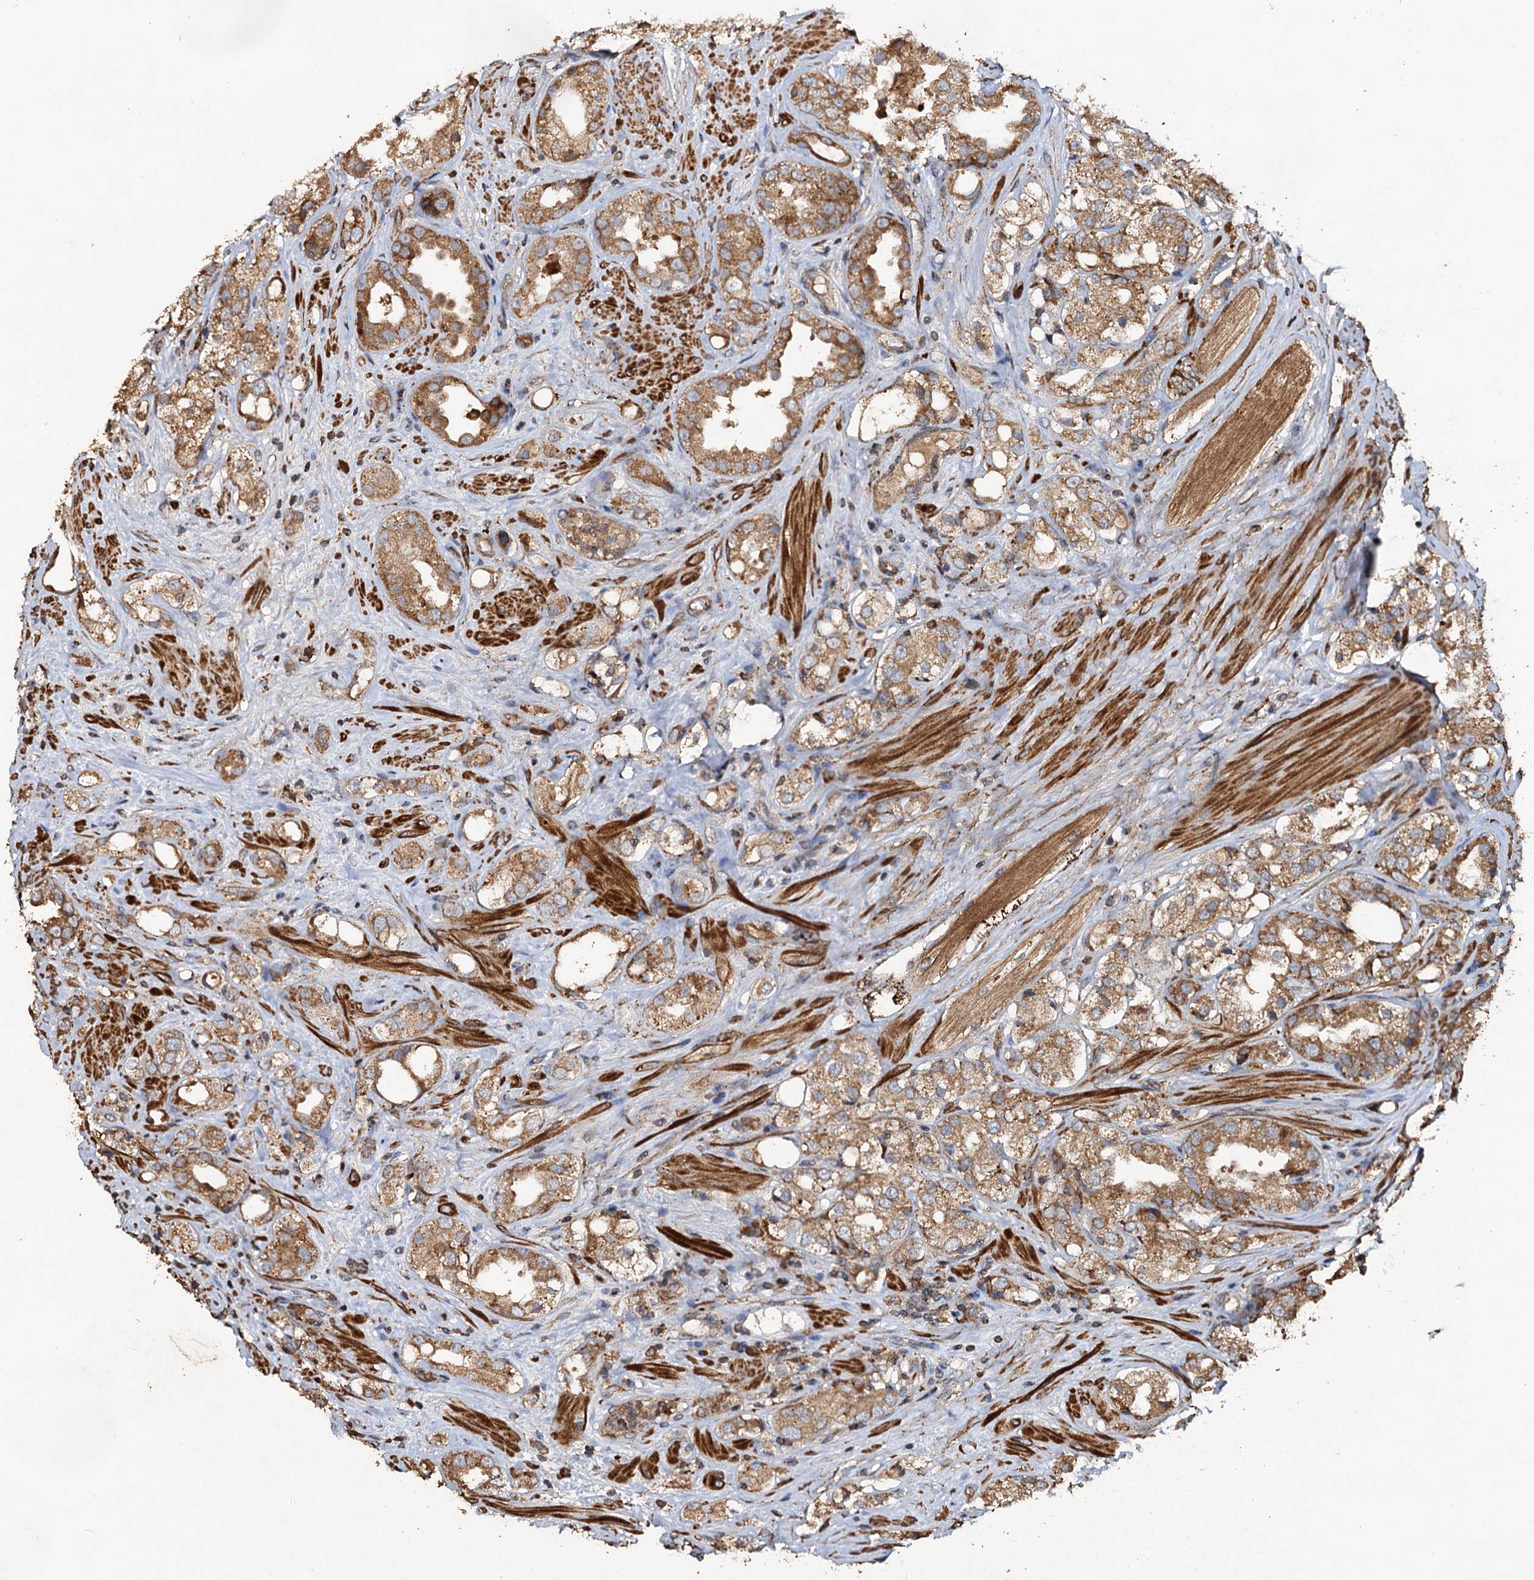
{"staining": {"intensity": "moderate", "quantity": ">75%", "location": "cytoplasmic/membranous"}, "tissue": "prostate cancer", "cell_type": "Tumor cells", "image_type": "cancer", "snomed": [{"axis": "morphology", "description": "Adenocarcinoma, NOS"}, {"axis": "topography", "description": "Prostate"}], "caption": "The histopathology image displays a brown stain indicating the presence of a protein in the cytoplasmic/membranous of tumor cells in prostate cancer (adenocarcinoma). (brown staining indicates protein expression, while blue staining denotes nuclei).", "gene": "NOTCH2NLA", "patient": {"sex": "male", "age": 79}}